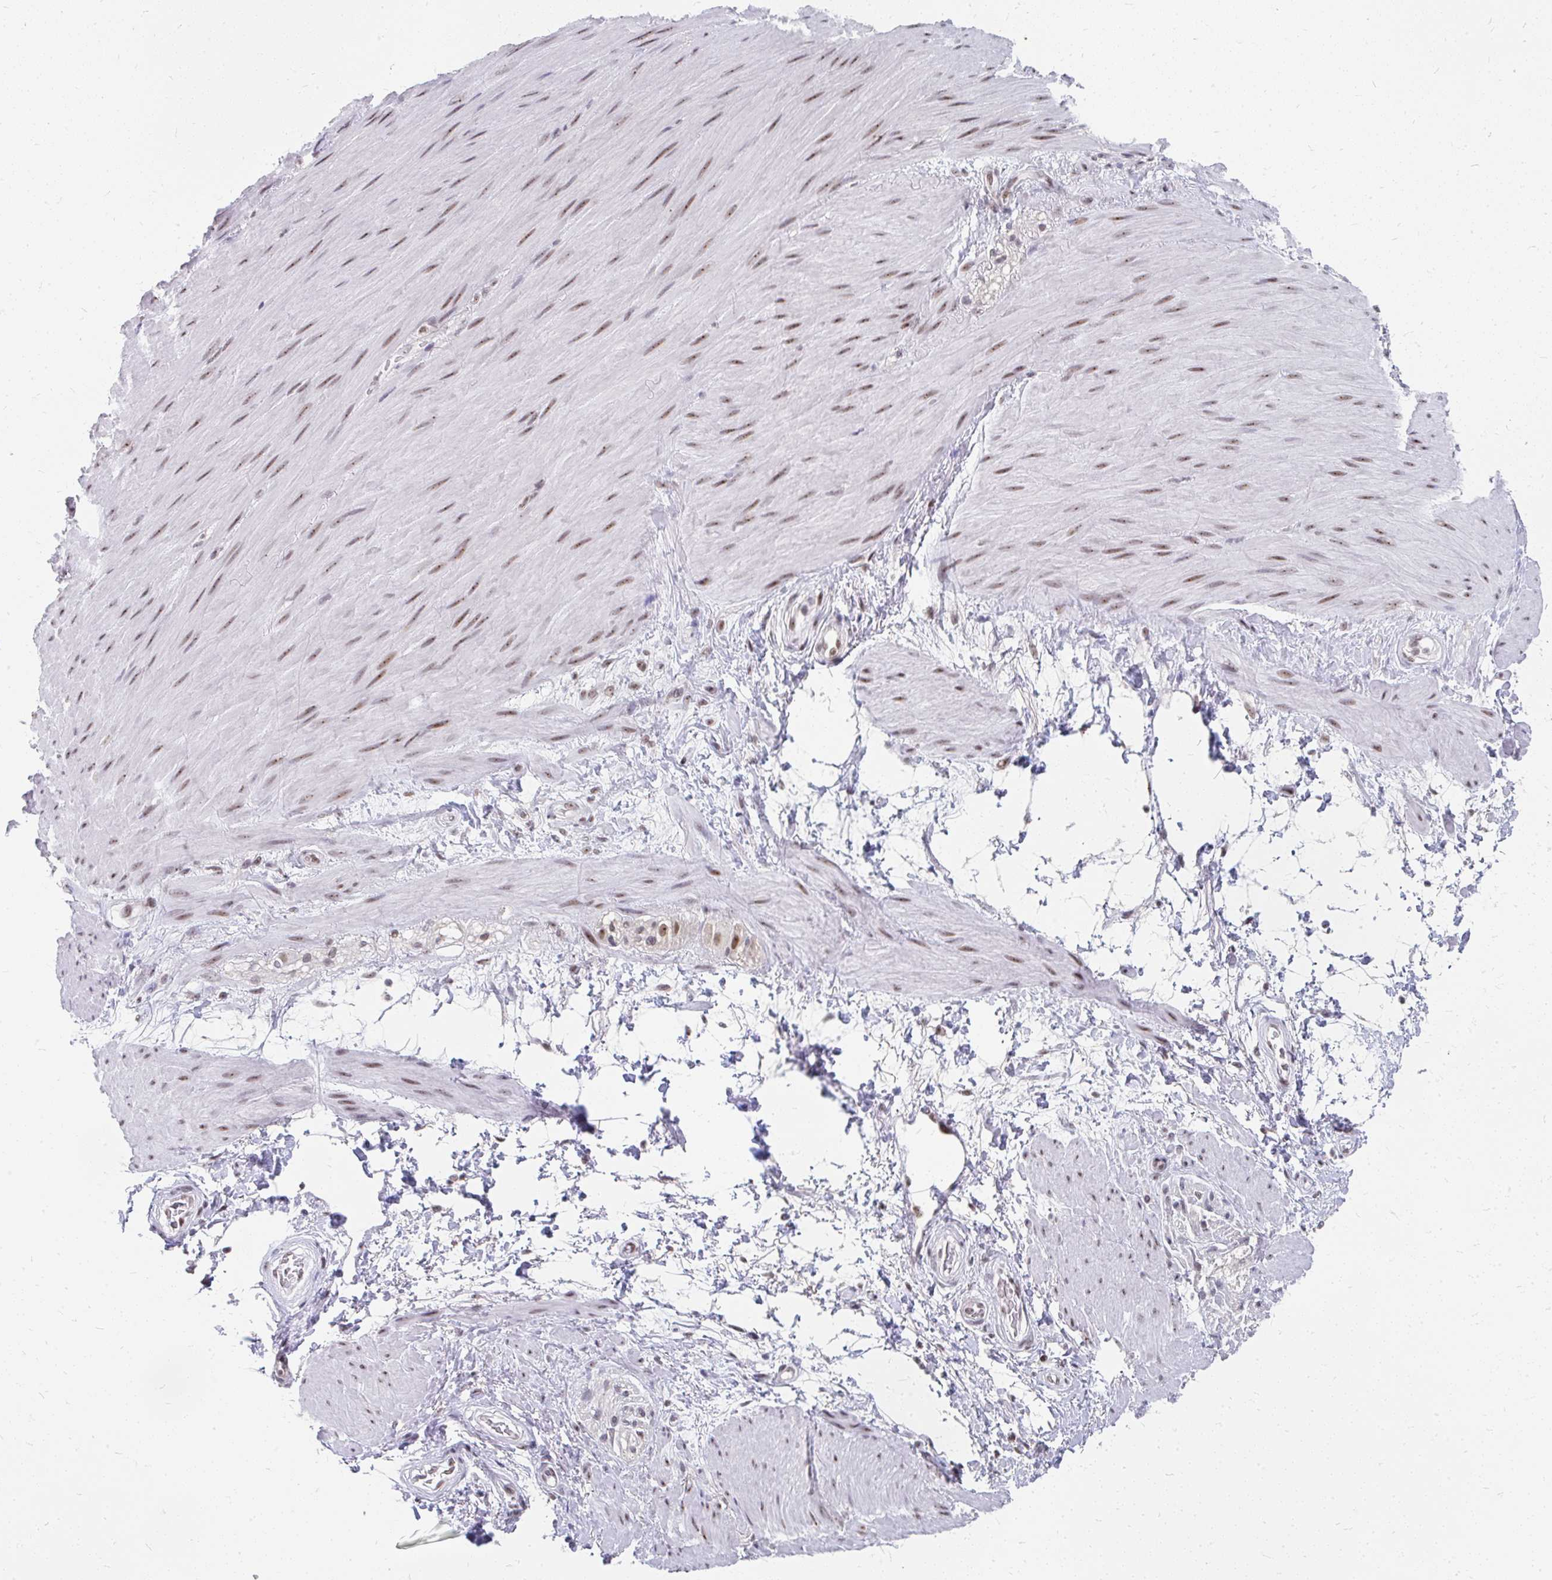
{"staining": {"intensity": "moderate", "quantity": "25%-75%", "location": "nuclear"}, "tissue": "smooth muscle", "cell_type": "Smooth muscle cells", "image_type": "normal", "snomed": [{"axis": "morphology", "description": "Normal tissue, NOS"}, {"axis": "topography", "description": "Smooth muscle"}, {"axis": "topography", "description": "Rectum"}], "caption": "An image of smooth muscle stained for a protein demonstrates moderate nuclear brown staining in smooth muscle cells.", "gene": "GTF2H1", "patient": {"sex": "male", "age": 53}}